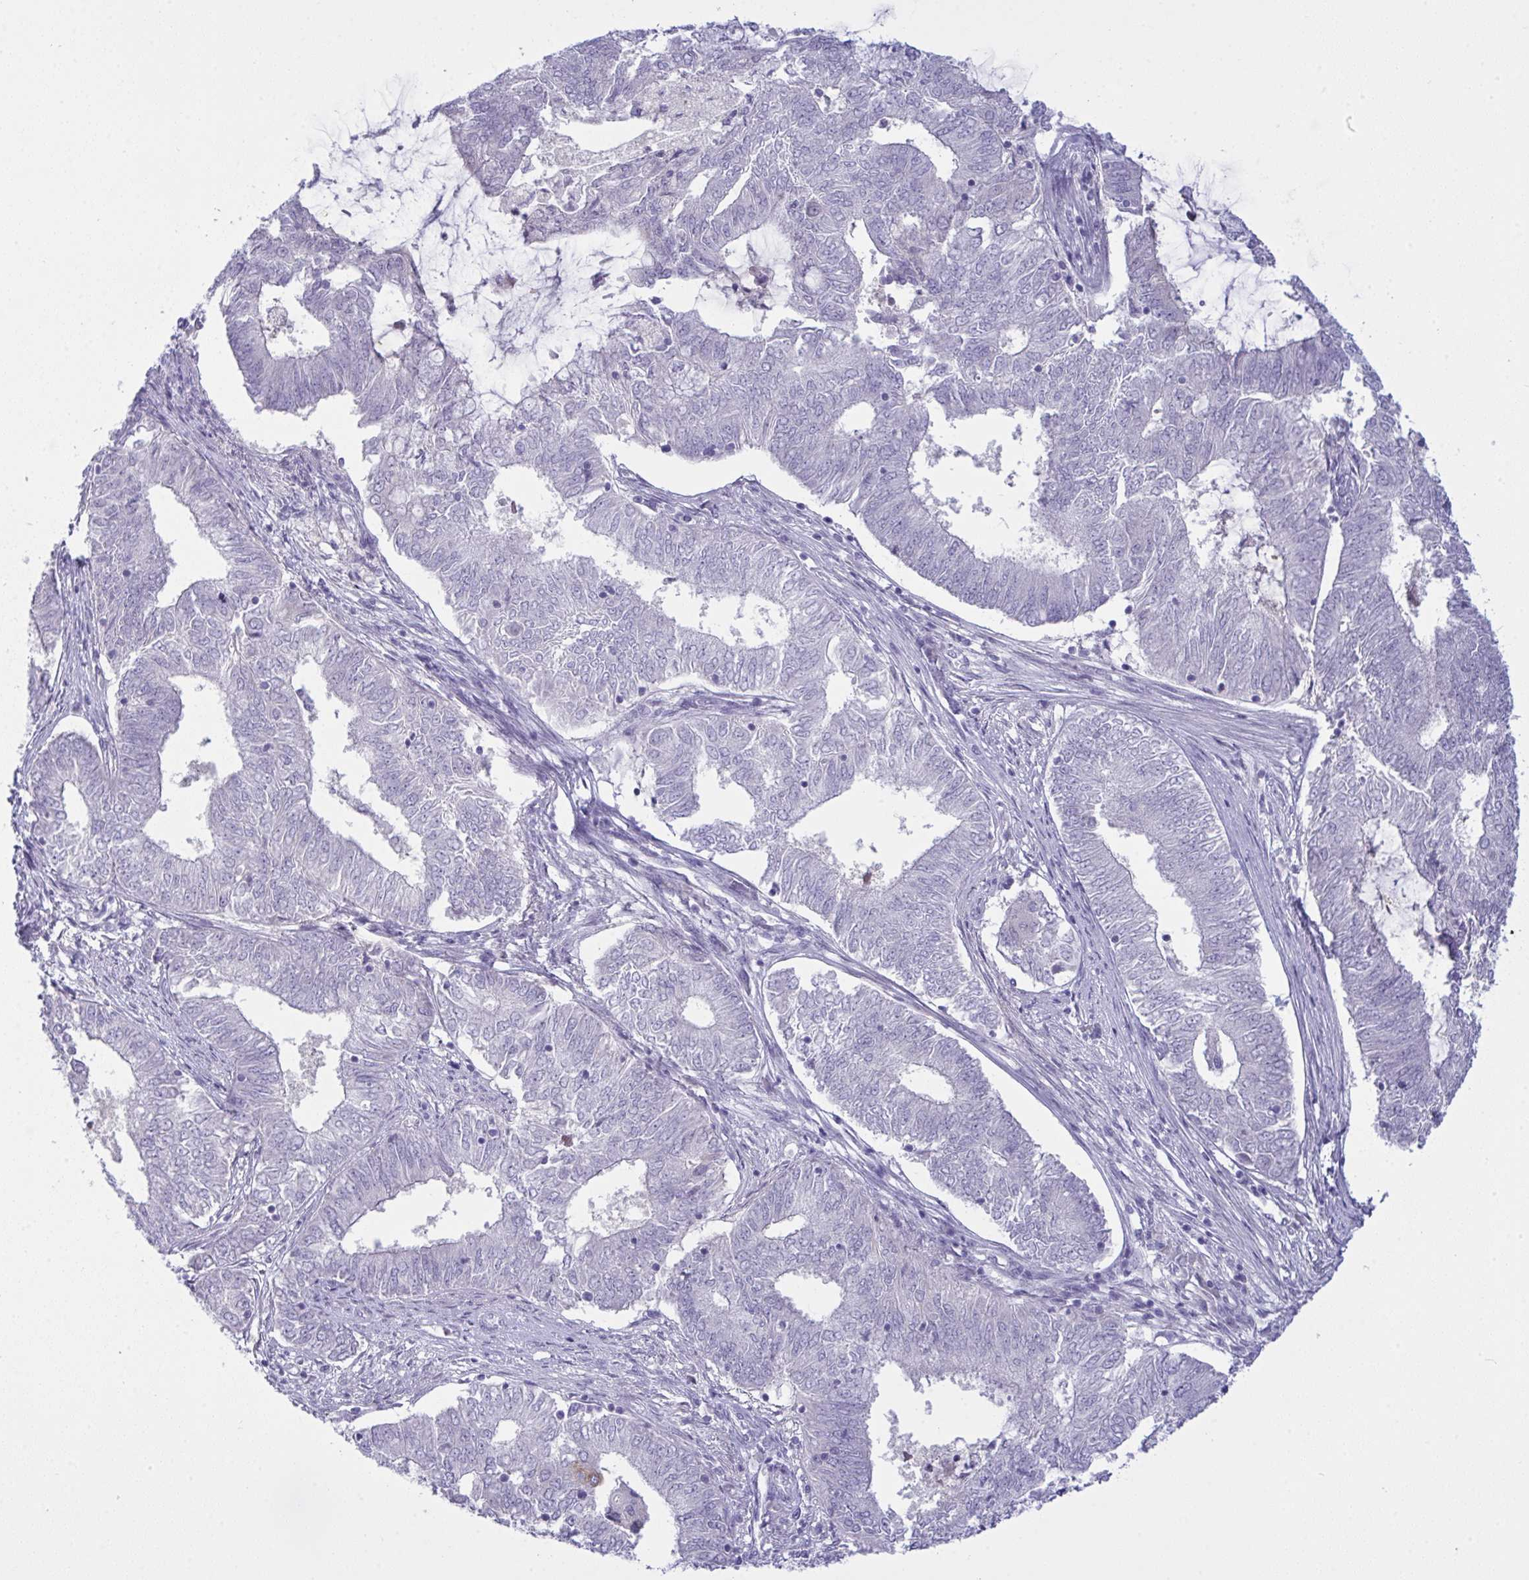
{"staining": {"intensity": "negative", "quantity": "none", "location": "none"}, "tissue": "endometrial cancer", "cell_type": "Tumor cells", "image_type": "cancer", "snomed": [{"axis": "morphology", "description": "Adenocarcinoma, NOS"}, {"axis": "topography", "description": "Endometrium"}], "caption": "DAB (3,3'-diaminobenzidine) immunohistochemical staining of human endometrial cancer (adenocarcinoma) shows no significant expression in tumor cells.", "gene": "TENT5D", "patient": {"sex": "female", "age": 62}}